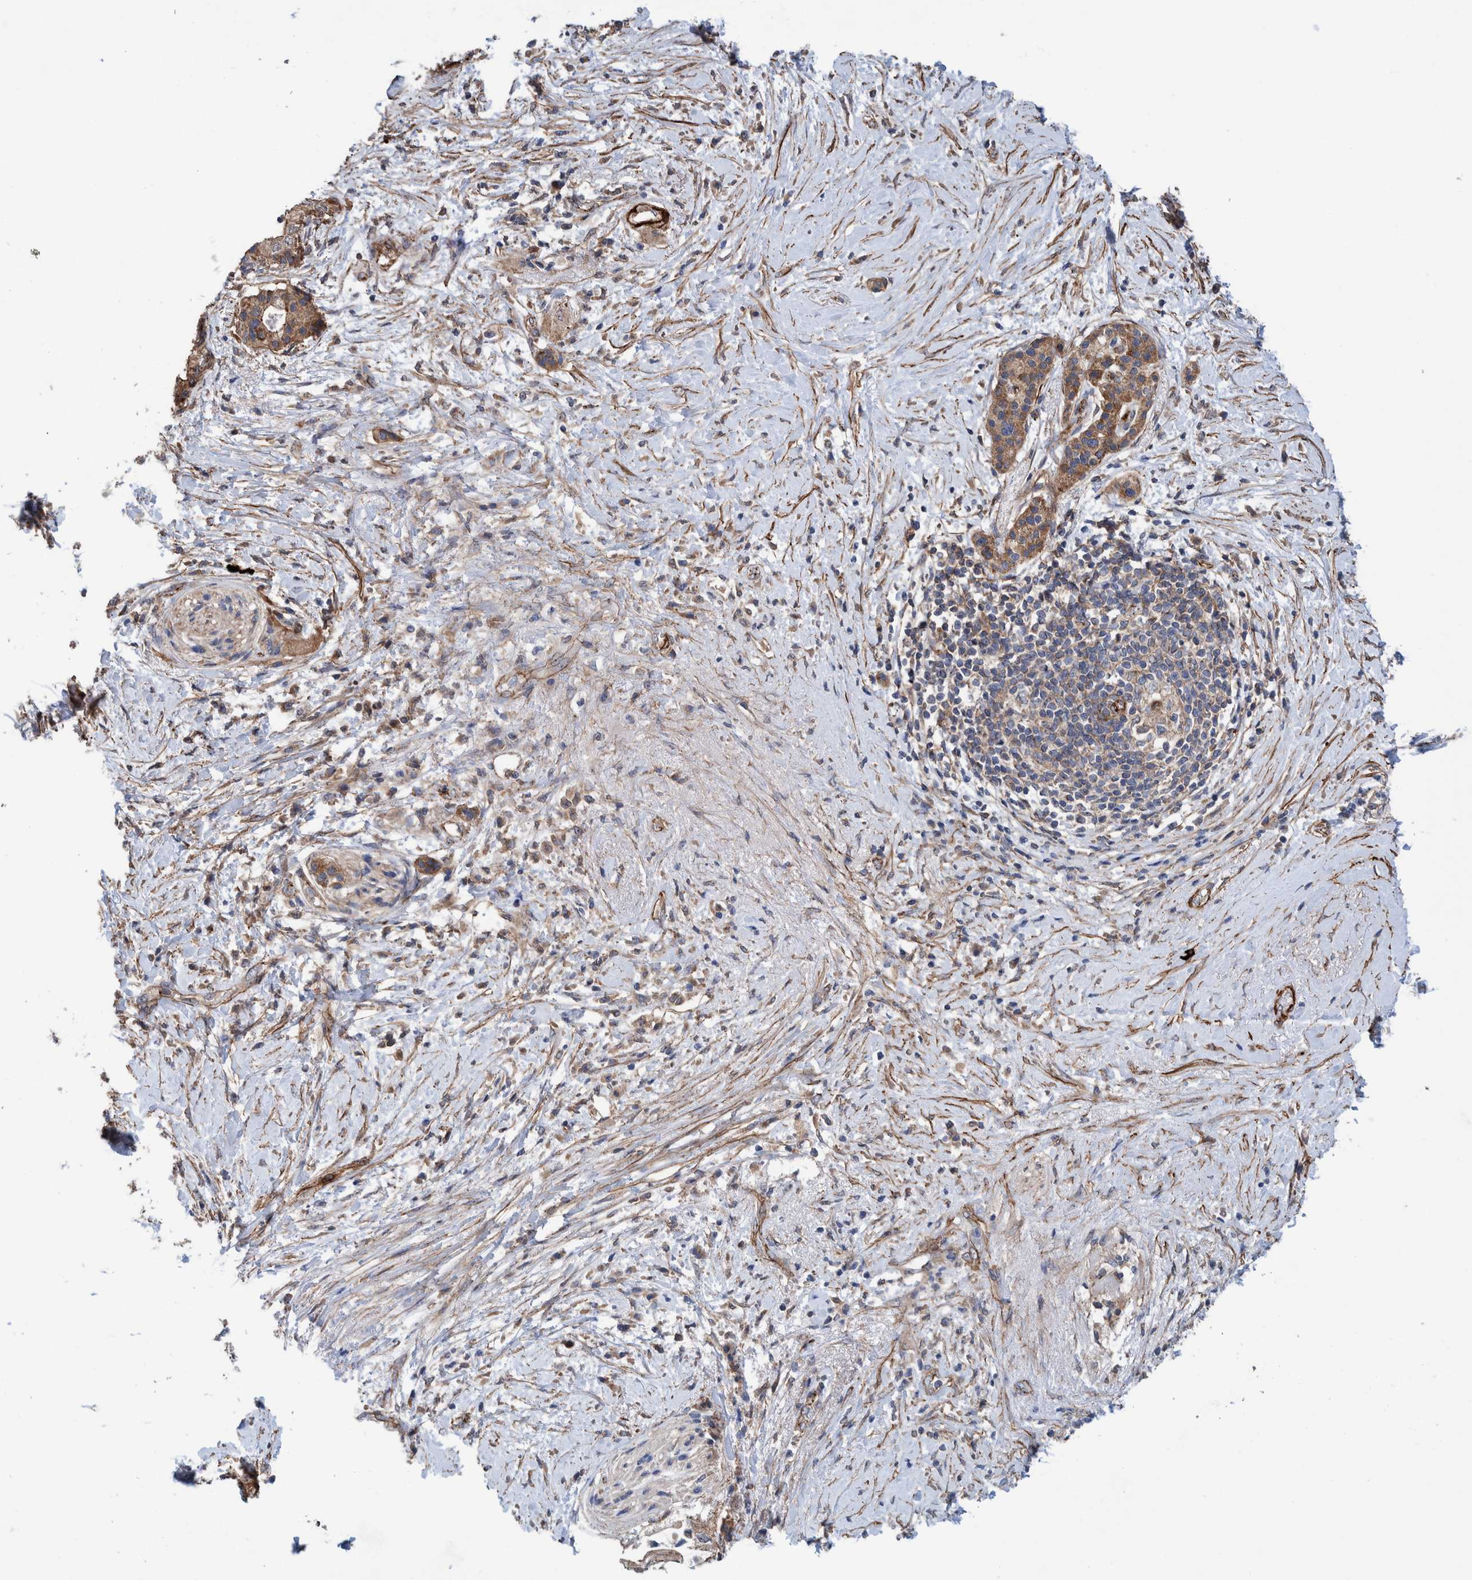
{"staining": {"intensity": "moderate", "quantity": ">75%", "location": "cytoplasmic/membranous"}, "tissue": "pancreatic cancer", "cell_type": "Tumor cells", "image_type": "cancer", "snomed": [{"axis": "morphology", "description": "Normal tissue, NOS"}, {"axis": "morphology", "description": "Adenocarcinoma, NOS"}, {"axis": "topography", "description": "Pancreas"}, {"axis": "topography", "description": "Duodenum"}], "caption": "The micrograph displays immunohistochemical staining of pancreatic cancer (adenocarcinoma). There is moderate cytoplasmic/membranous expression is identified in about >75% of tumor cells.", "gene": "SLC25A10", "patient": {"sex": "female", "age": 60}}